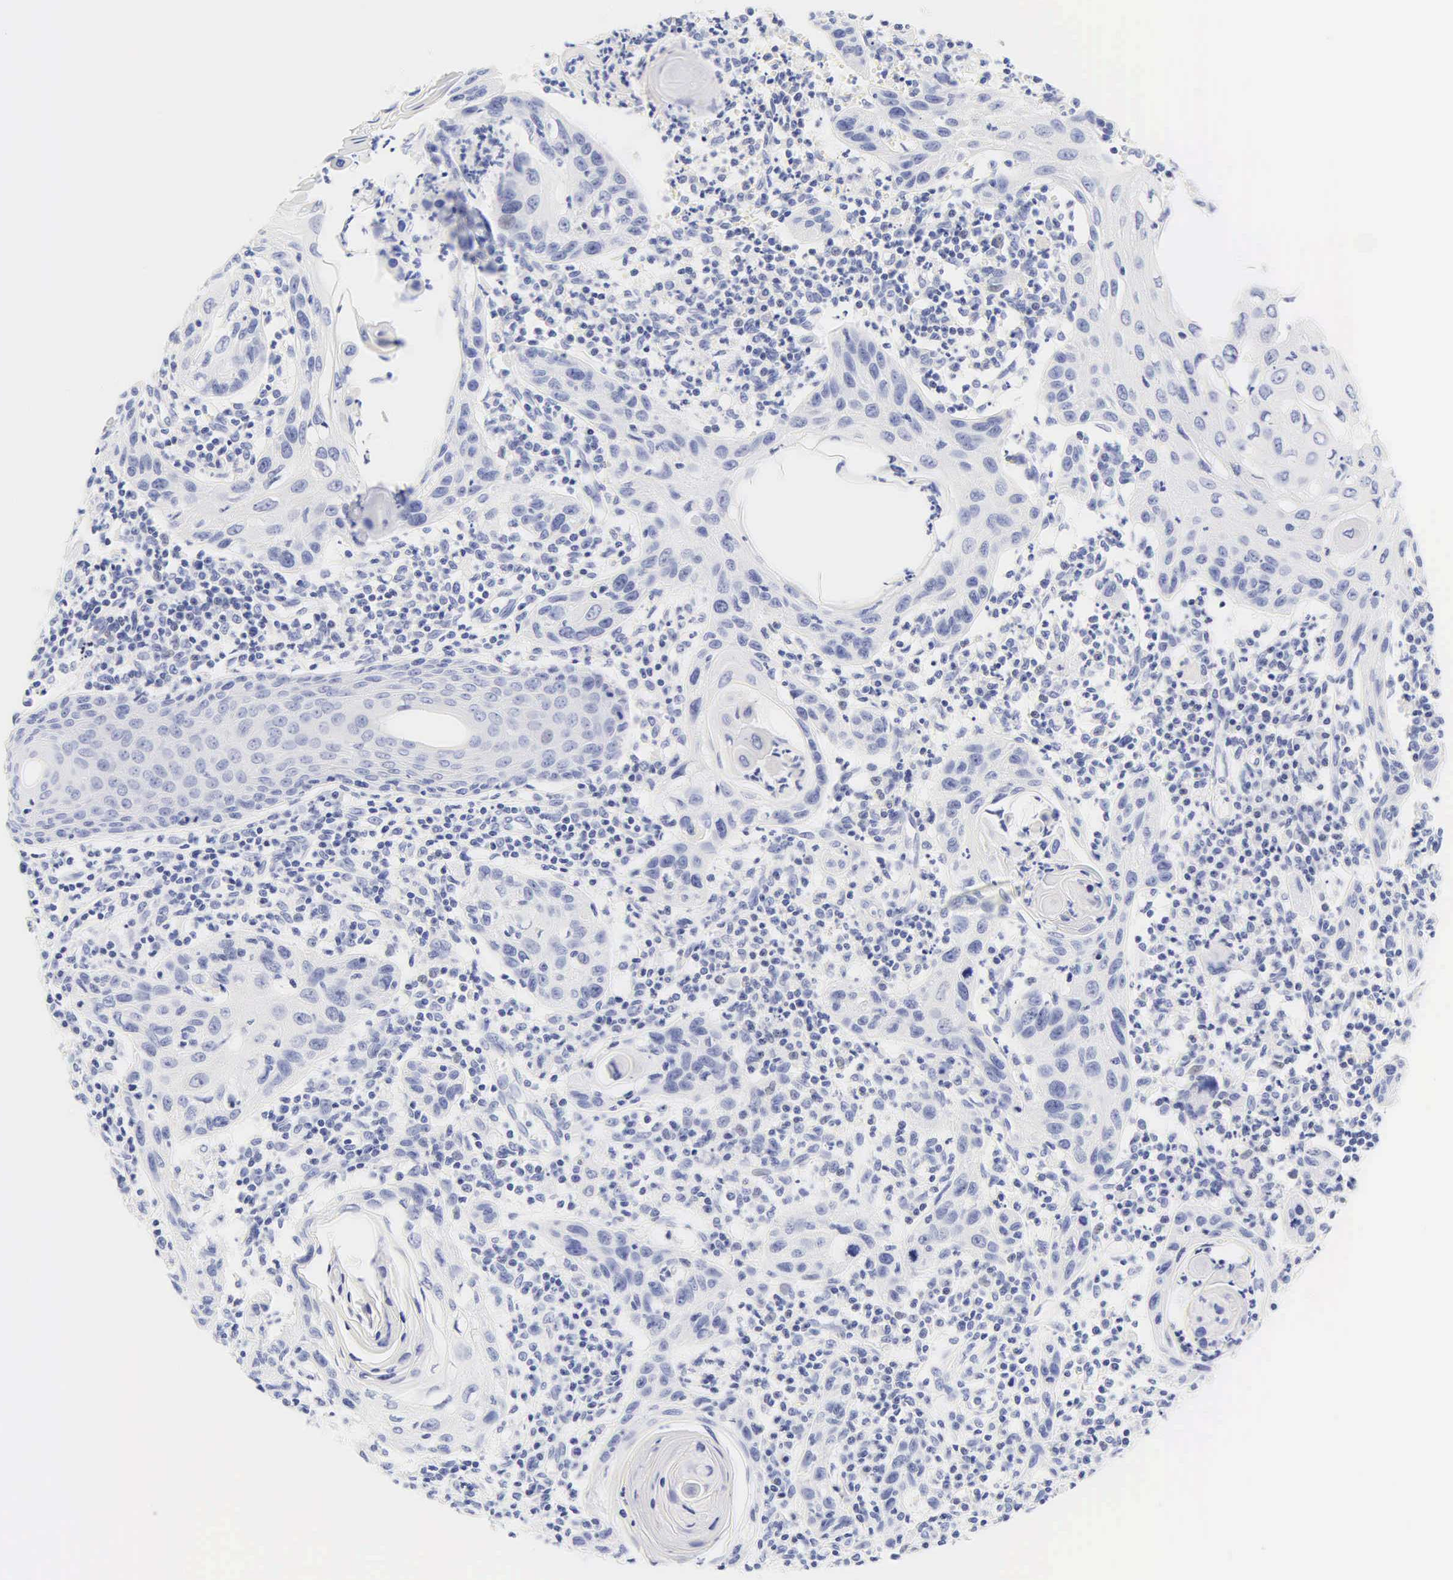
{"staining": {"intensity": "negative", "quantity": "none", "location": "none"}, "tissue": "skin cancer", "cell_type": "Tumor cells", "image_type": "cancer", "snomed": [{"axis": "morphology", "description": "Squamous cell carcinoma, NOS"}, {"axis": "topography", "description": "Skin"}], "caption": "There is no significant expression in tumor cells of skin squamous cell carcinoma.", "gene": "DES", "patient": {"sex": "female", "age": 74}}